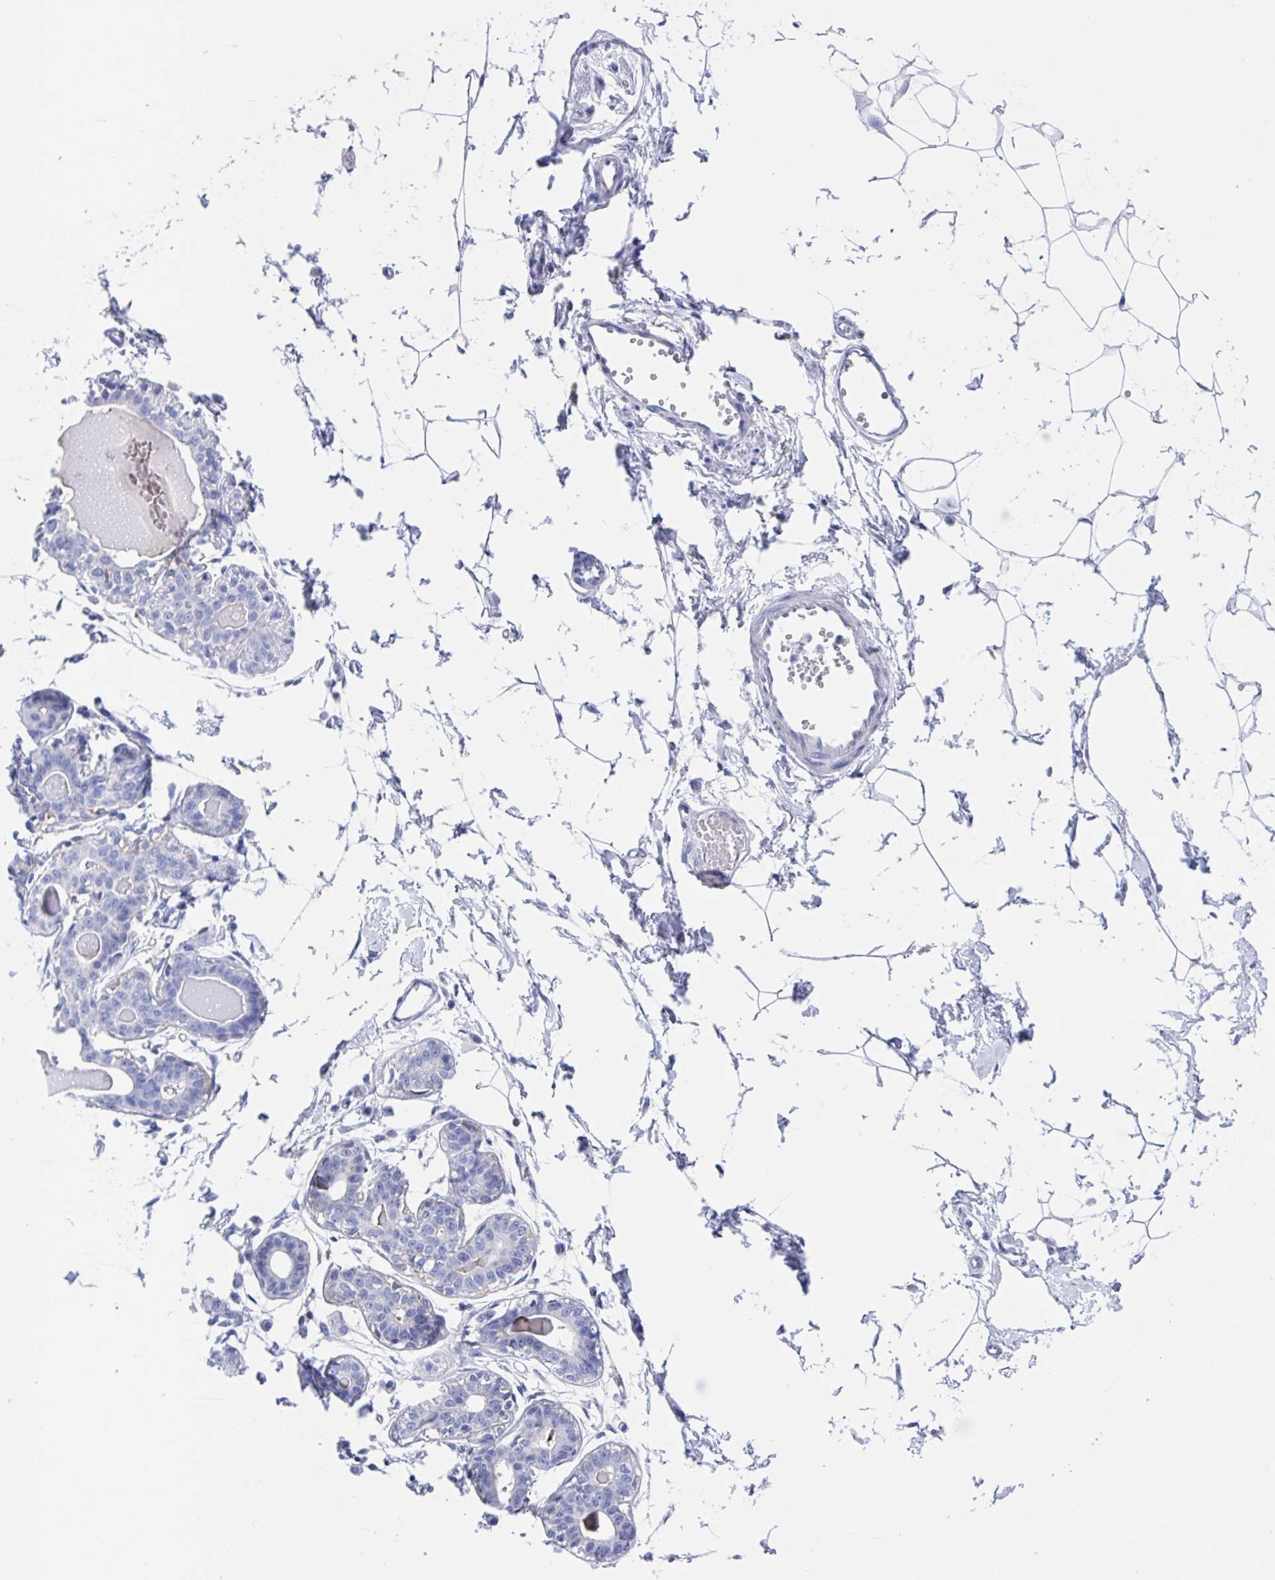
{"staining": {"intensity": "negative", "quantity": "none", "location": "none"}, "tissue": "breast", "cell_type": "Adipocytes", "image_type": "normal", "snomed": [{"axis": "morphology", "description": "Normal tissue, NOS"}, {"axis": "topography", "description": "Breast"}], "caption": "Photomicrograph shows no protein staining in adipocytes of normal breast. (IHC, brightfield microscopy, high magnification).", "gene": "FCGR3A", "patient": {"sex": "female", "age": 45}}